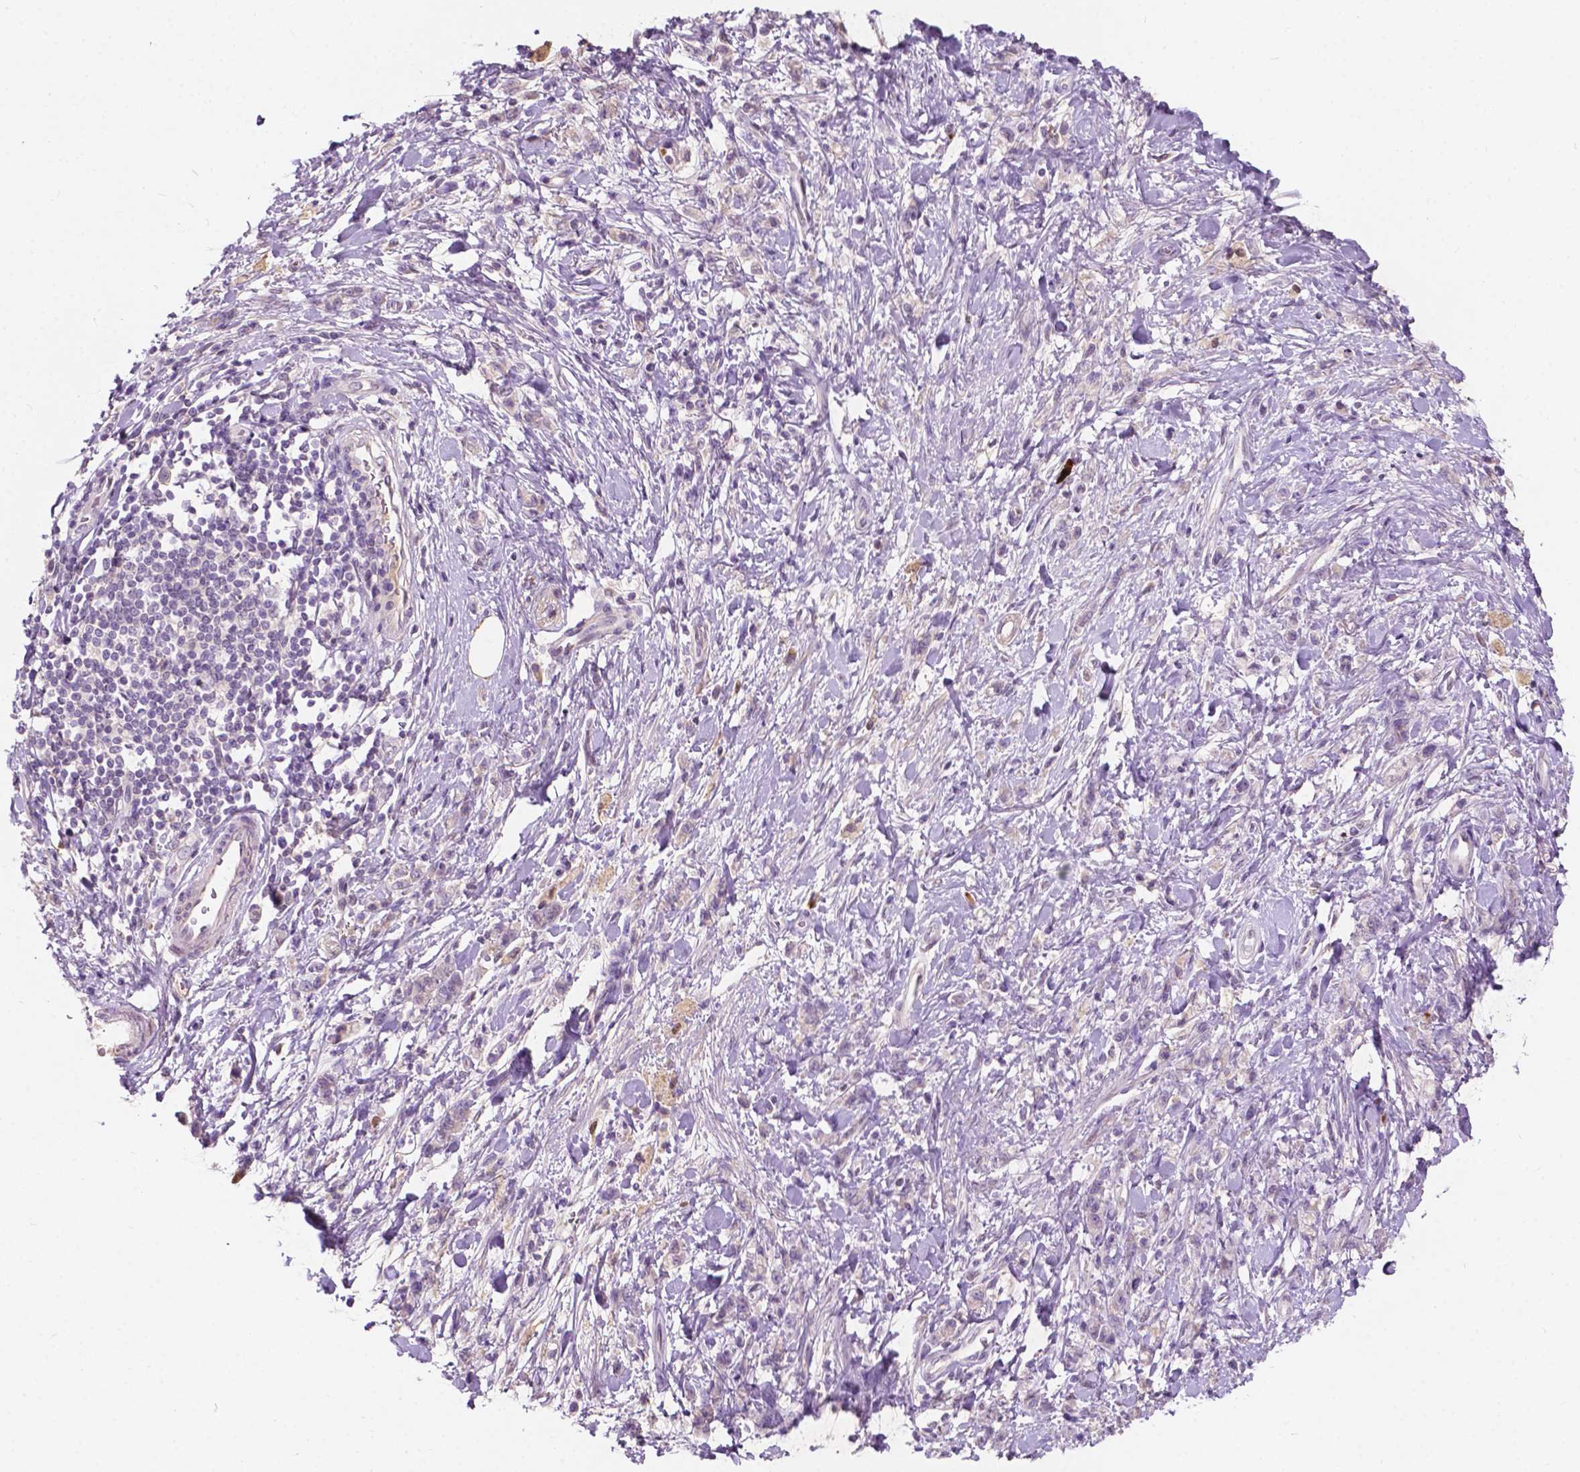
{"staining": {"intensity": "negative", "quantity": "none", "location": "none"}, "tissue": "stomach cancer", "cell_type": "Tumor cells", "image_type": "cancer", "snomed": [{"axis": "morphology", "description": "Adenocarcinoma, NOS"}, {"axis": "topography", "description": "Stomach"}], "caption": "IHC micrograph of human stomach cancer stained for a protein (brown), which shows no staining in tumor cells.", "gene": "GPR37", "patient": {"sex": "male", "age": 77}}